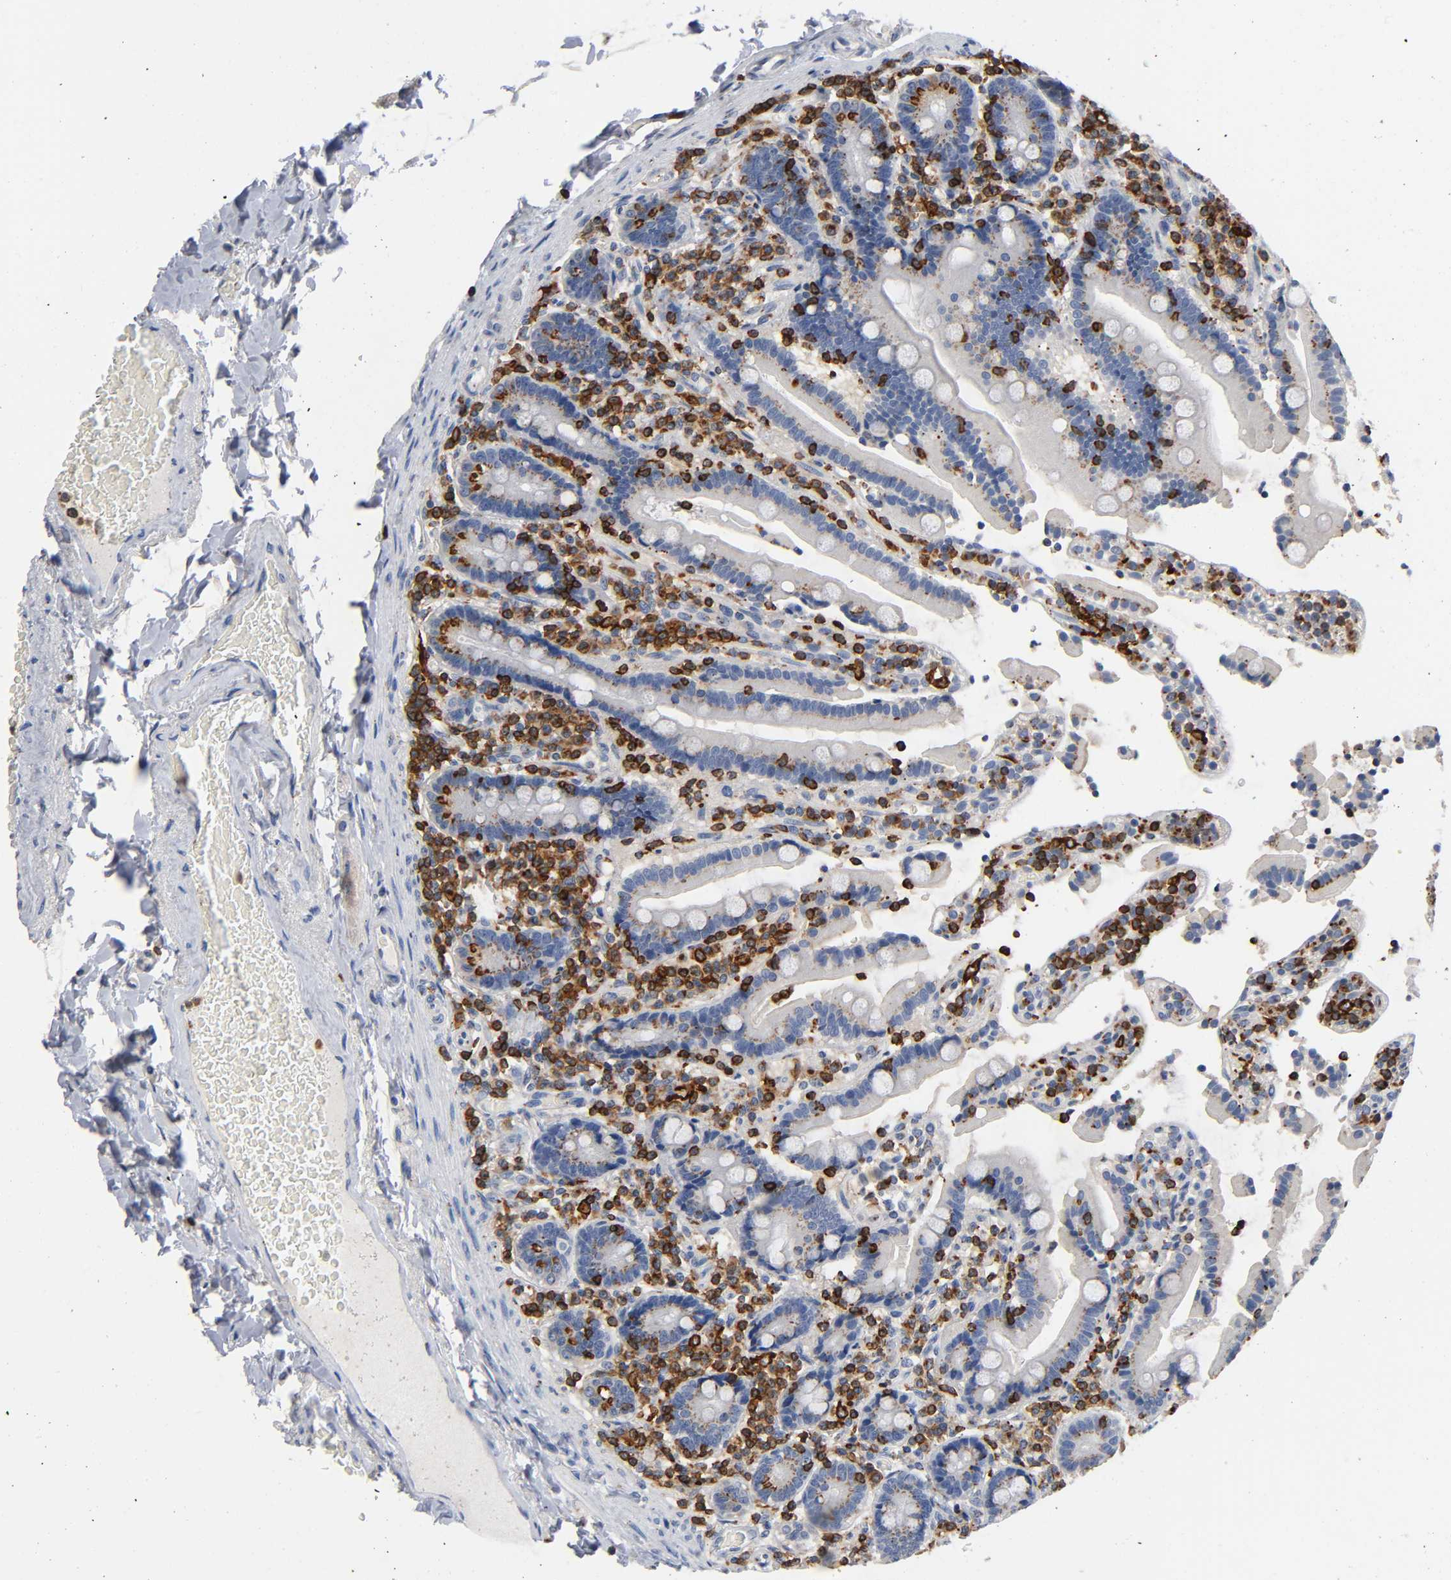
{"staining": {"intensity": "moderate", "quantity": ">75%", "location": "cytoplasmic/membranous"}, "tissue": "duodenum", "cell_type": "Glandular cells", "image_type": "normal", "snomed": [{"axis": "morphology", "description": "Normal tissue, NOS"}, {"axis": "topography", "description": "Duodenum"}], "caption": "High-power microscopy captured an immunohistochemistry image of normal duodenum, revealing moderate cytoplasmic/membranous positivity in approximately >75% of glandular cells.", "gene": "CAPN10", "patient": {"sex": "female", "age": 53}}